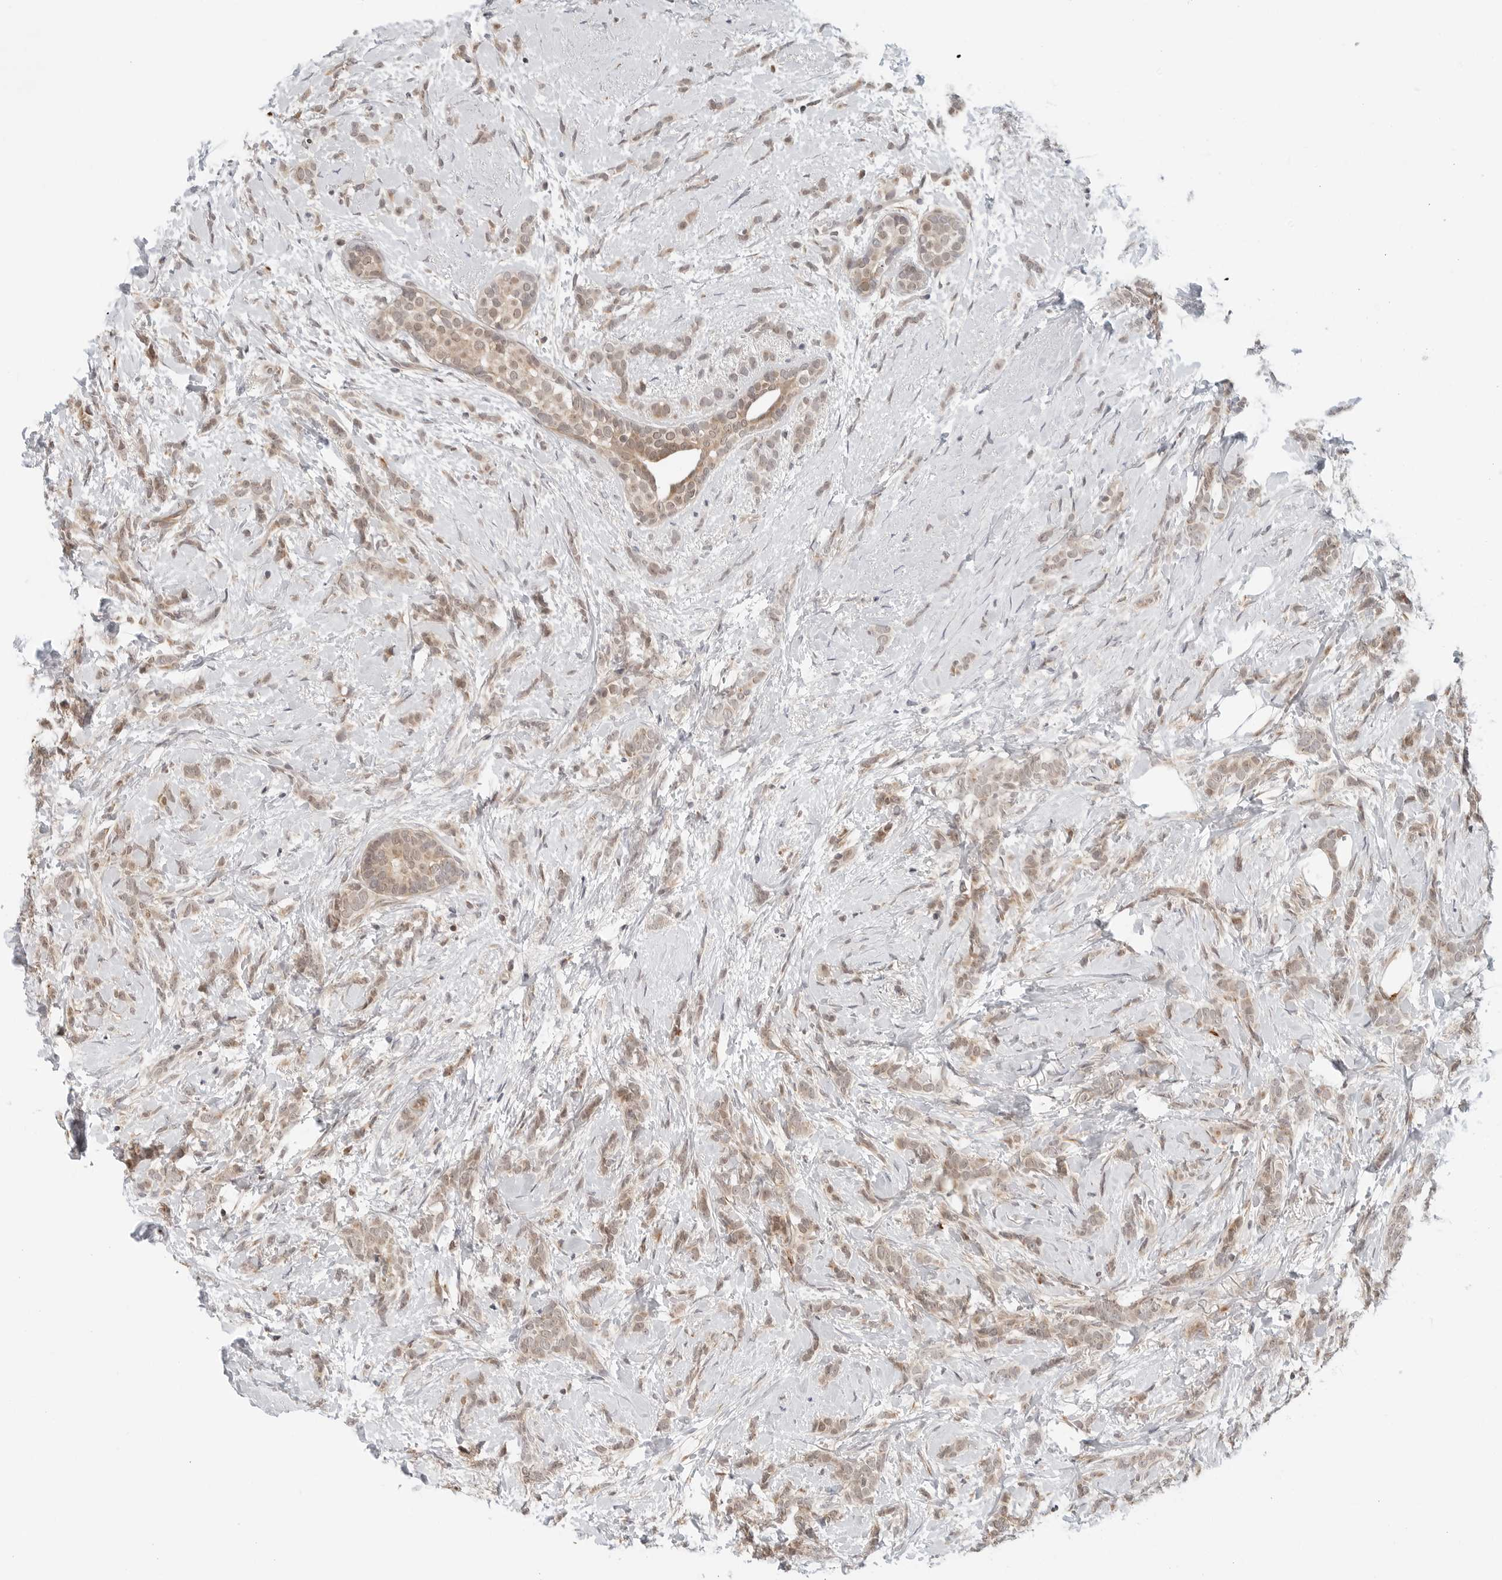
{"staining": {"intensity": "weak", "quantity": ">75%", "location": "cytoplasmic/membranous"}, "tissue": "breast cancer", "cell_type": "Tumor cells", "image_type": "cancer", "snomed": [{"axis": "morphology", "description": "Lobular carcinoma, in situ"}, {"axis": "morphology", "description": "Lobular carcinoma"}, {"axis": "topography", "description": "Breast"}], "caption": "Protein staining reveals weak cytoplasmic/membranous expression in about >75% of tumor cells in breast cancer.", "gene": "POLR3GL", "patient": {"sex": "female", "age": 41}}